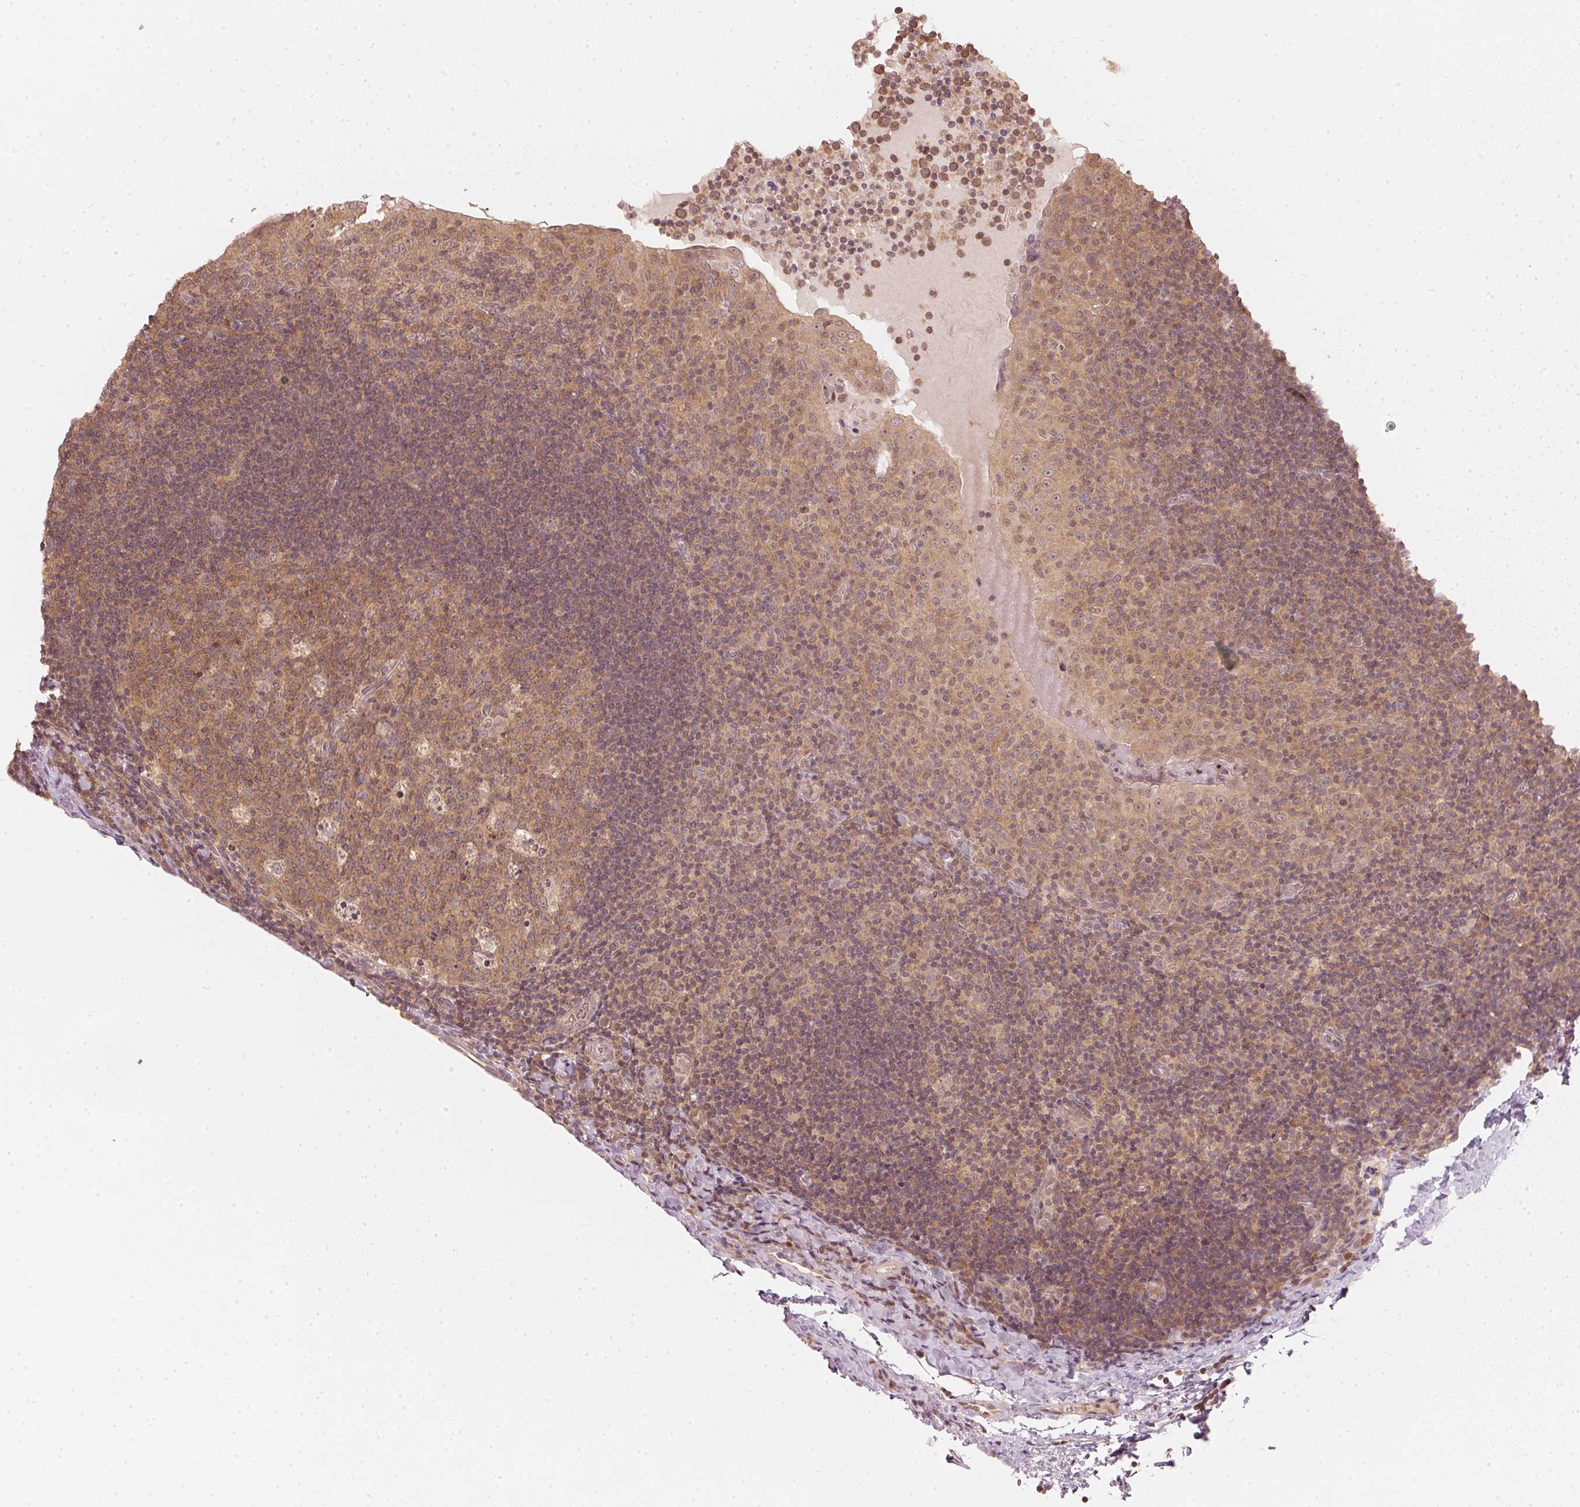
{"staining": {"intensity": "moderate", "quantity": ">75%", "location": "cytoplasmic/membranous,nuclear"}, "tissue": "tonsil", "cell_type": "Germinal center cells", "image_type": "normal", "snomed": [{"axis": "morphology", "description": "Normal tissue, NOS"}, {"axis": "topography", "description": "Tonsil"}], "caption": "The immunohistochemical stain highlights moderate cytoplasmic/membranous,nuclear positivity in germinal center cells of benign tonsil. (DAB (3,3'-diaminobenzidine) IHC with brightfield microscopy, high magnification).", "gene": "UBE2L3", "patient": {"sex": "male", "age": 17}}